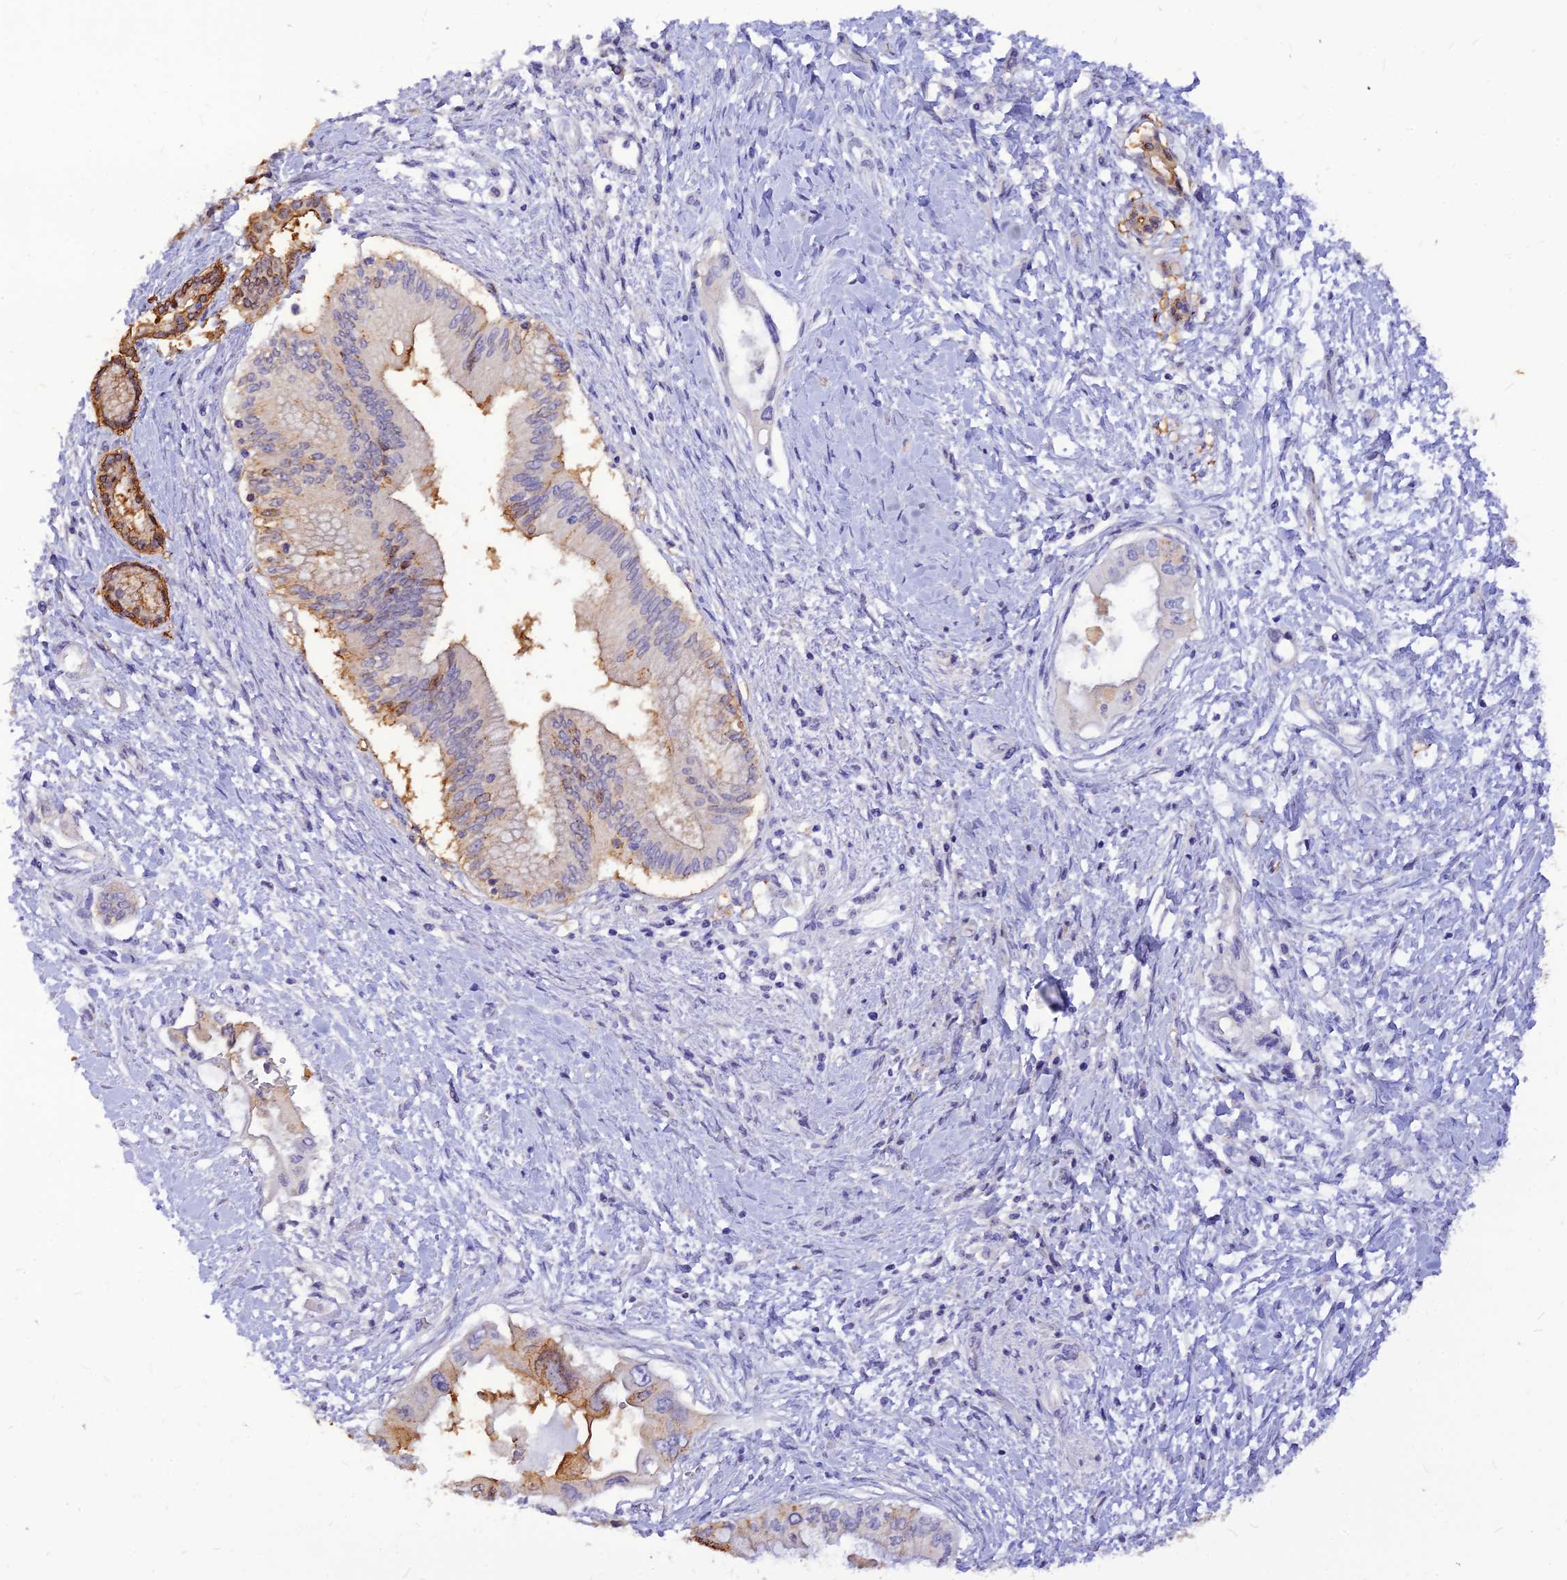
{"staining": {"intensity": "negative", "quantity": "none", "location": "none"}, "tissue": "pancreatic cancer", "cell_type": "Tumor cells", "image_type": "cancer", "snomed": [{"axis": "morphology", "description": "Adenocarcinoma, NOS"}, {"axis": "topography", "description": "Pancreas"}], "caption": "DAB (3,3'-diaminobenzidine) immunohistochemical staining of pancreatic cancer (adenocarcinoma) shows no significant positivity in tumor cells. (DAB (3,3'-diaminobenzidine) IHC with hematoxylin counter stain).", "gene": "CZIB", "patient": {"sex": "male", "age": 46}}